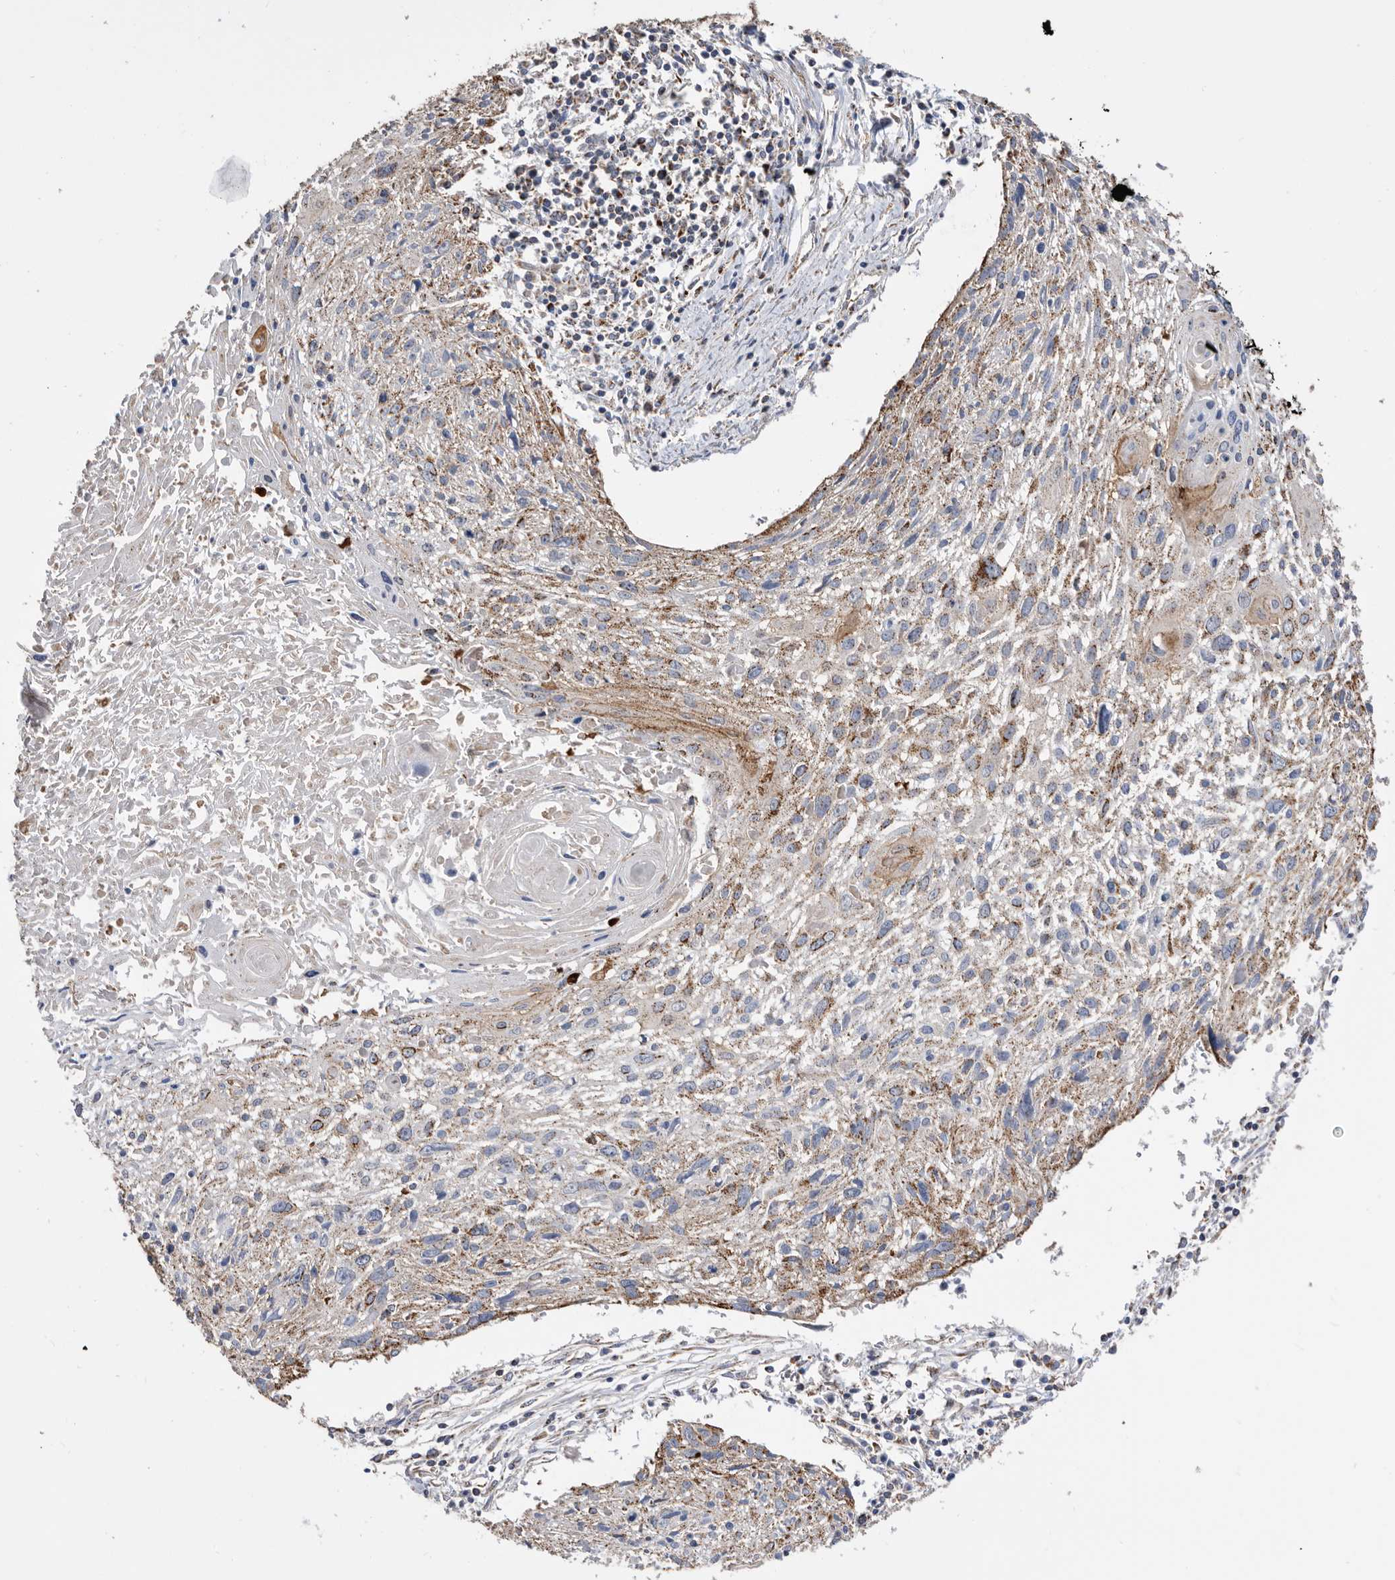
{"staining": {"intensity": "moderate", "quantity": "25%-75%", "location": "cytoplasmic/membranous"}, "tissue": "cervical cancer", "cell_type": "Tumor cells", "image_type": "cancer", "snomed": [{"axis": "morphology", "description": "Squamous cell carcinoma, NOS"}, {"axis": "topography", "description": "Cervix"}], "caption": "Brown immunohistochemical staining in human cervical squamous cell carcinoma shows moderate cytoplasmic/membranous expression in about 25%-75% of tumor cells.", "gene": "WFDC1", "patient": {"sex": "female", "age": 51}}